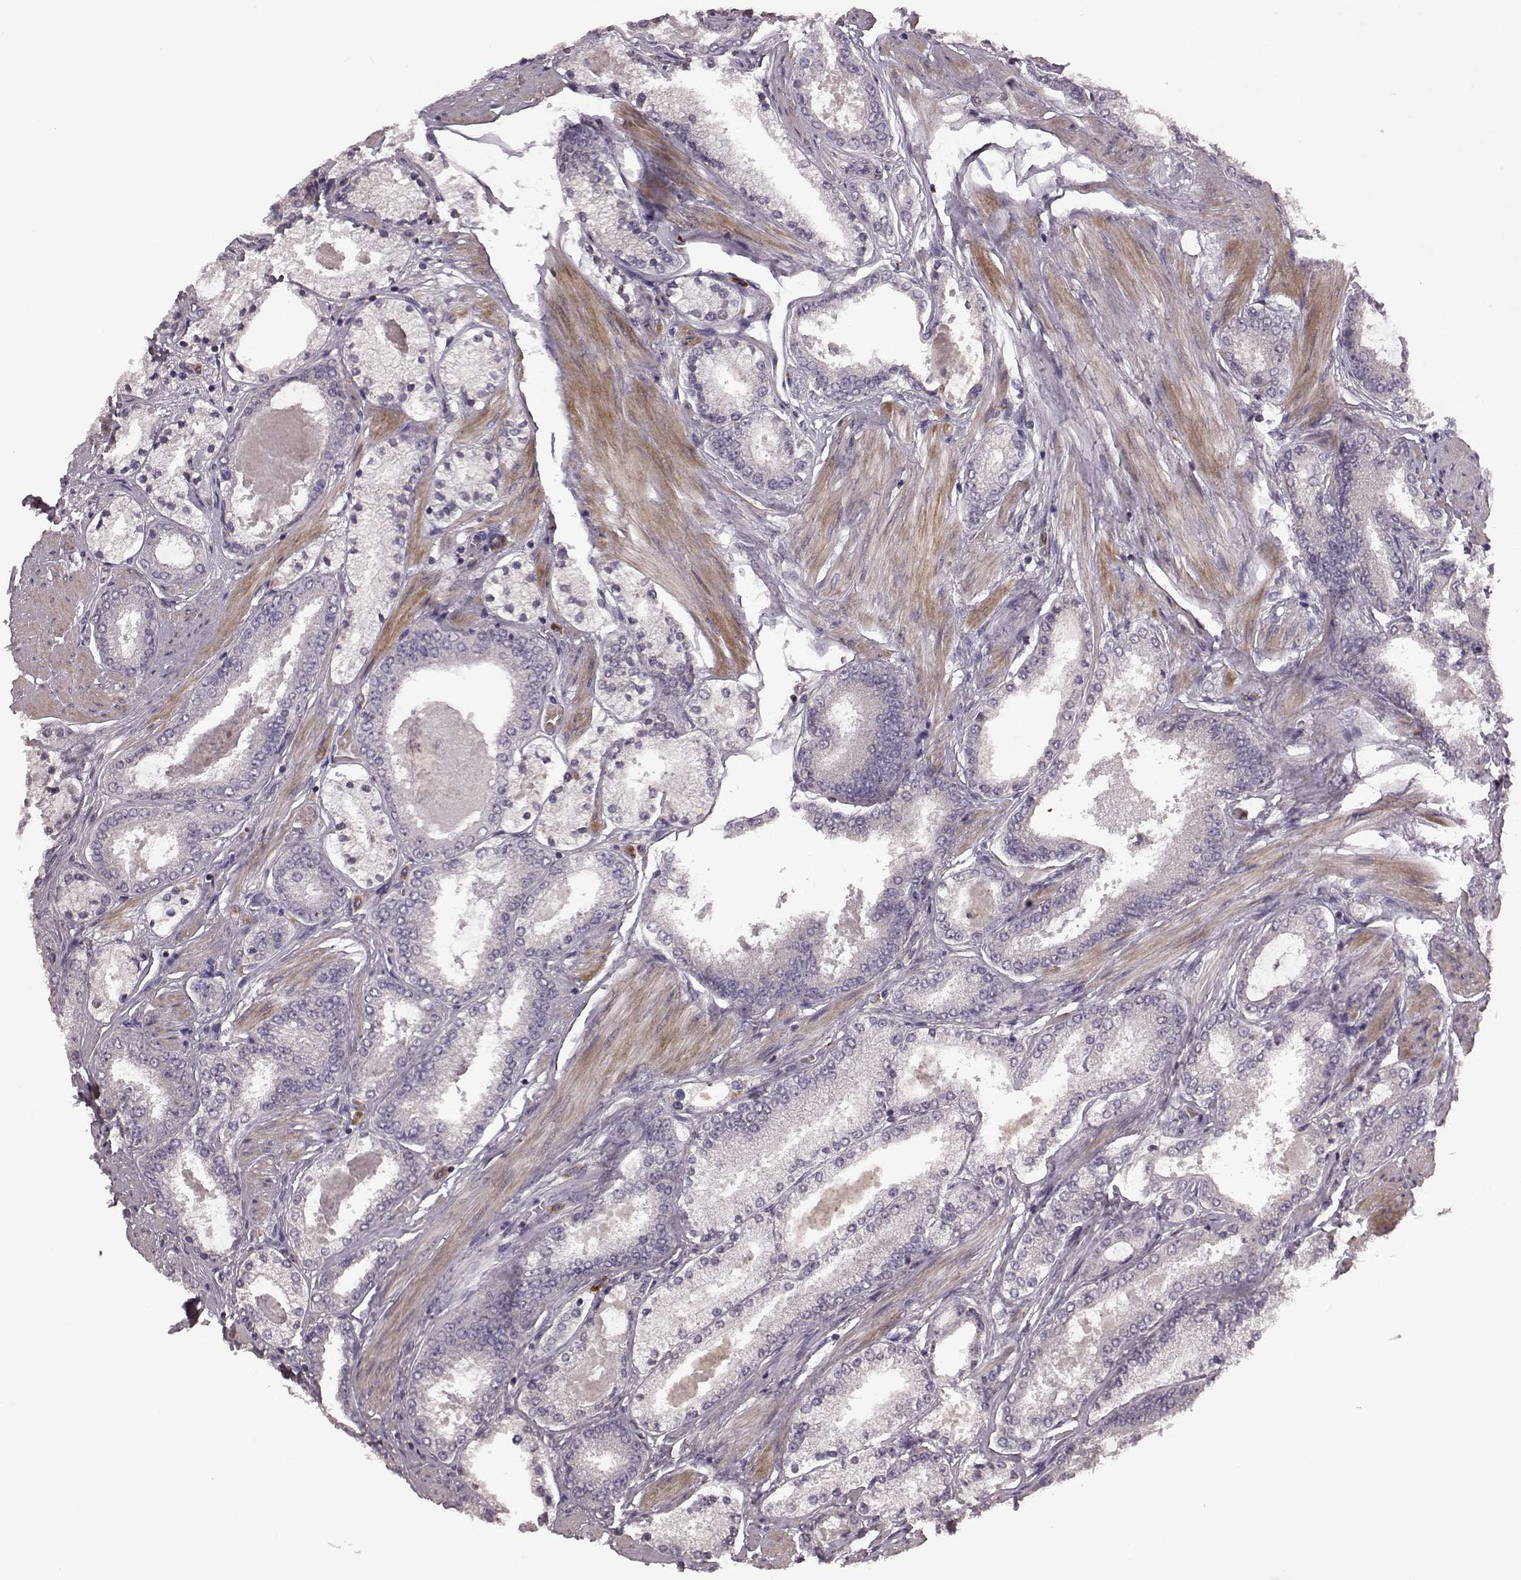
{"staining": {"intensity": "negative", "quantity": "none", "location": "none"}, "tissue": "prostate cancer", "cell_type": "Tumor cells", "image_type": "cancer", "snomed": [{"axis": "morphology", "description": "Adenocarcinoma, High grade"}, {"axis": "topography", "description": "Prostate"}], "caption": "Human prostate cancer stained for a protein using immunohistochemistry shows no positivity in tumor cells.", "gene": "SLC52A3", "patient": {"sex": "male", "age": 63}}